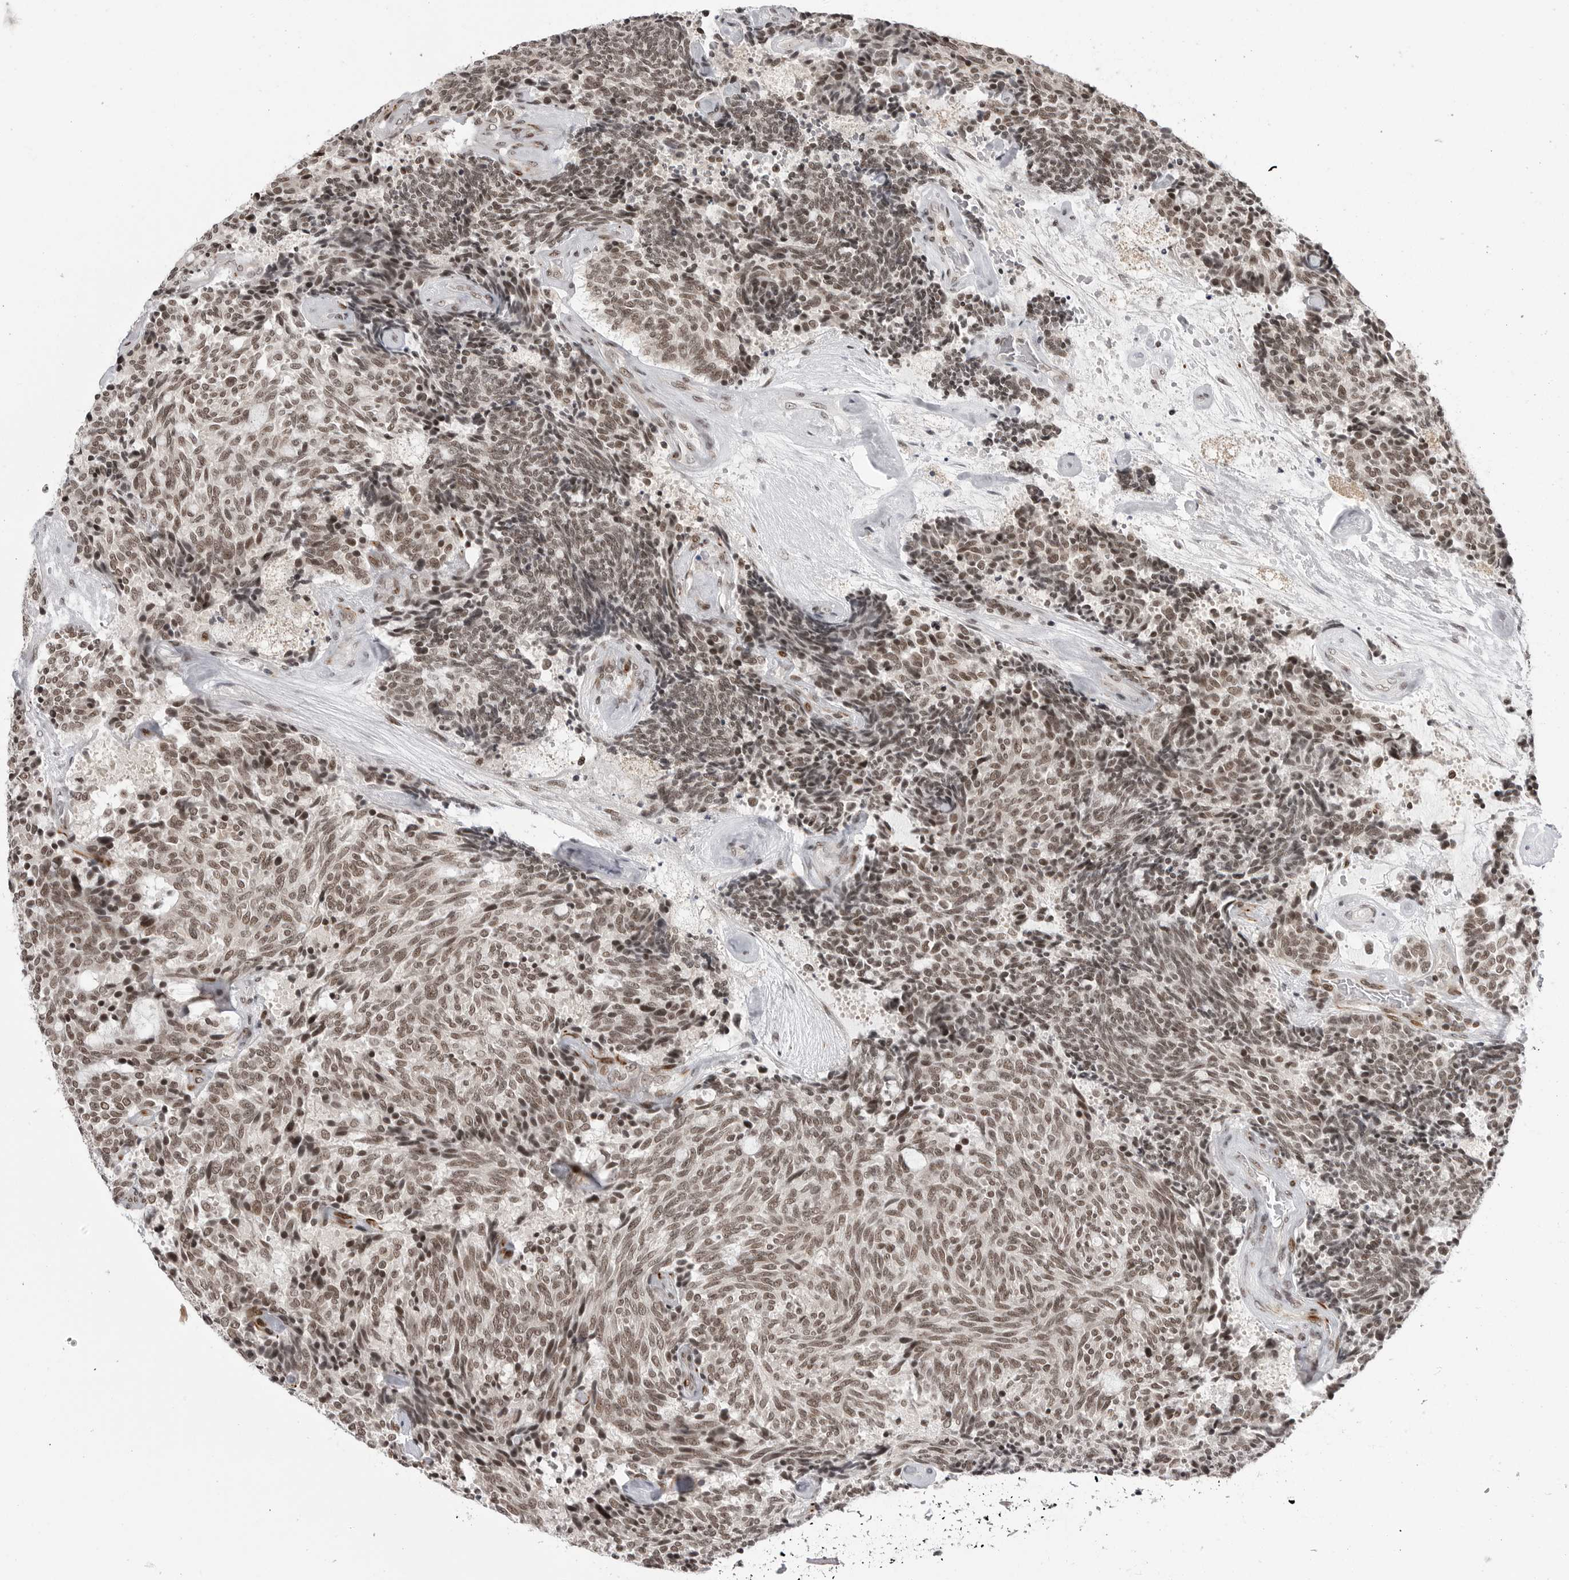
{"staining": {"intensity": "moderate", "quantity": ">75%", "location": "nuclear"}, "tissue": "carcinoid", "cell_type": "Tumor cells", "image_type": "cancer", "snomed": [{"axis": "morphology", "description": "Carcinoid, malignant, NOS"}, {"axis": "topography", "description": "Pancreas"}], "caption": "This is an image of immunohistochemistry staining of malignant carcinoid, which shows moderate expression in the nuclear of tumor cells.", "gene": "TRIM66", "patient": {"sex": "female", "age": 54}}